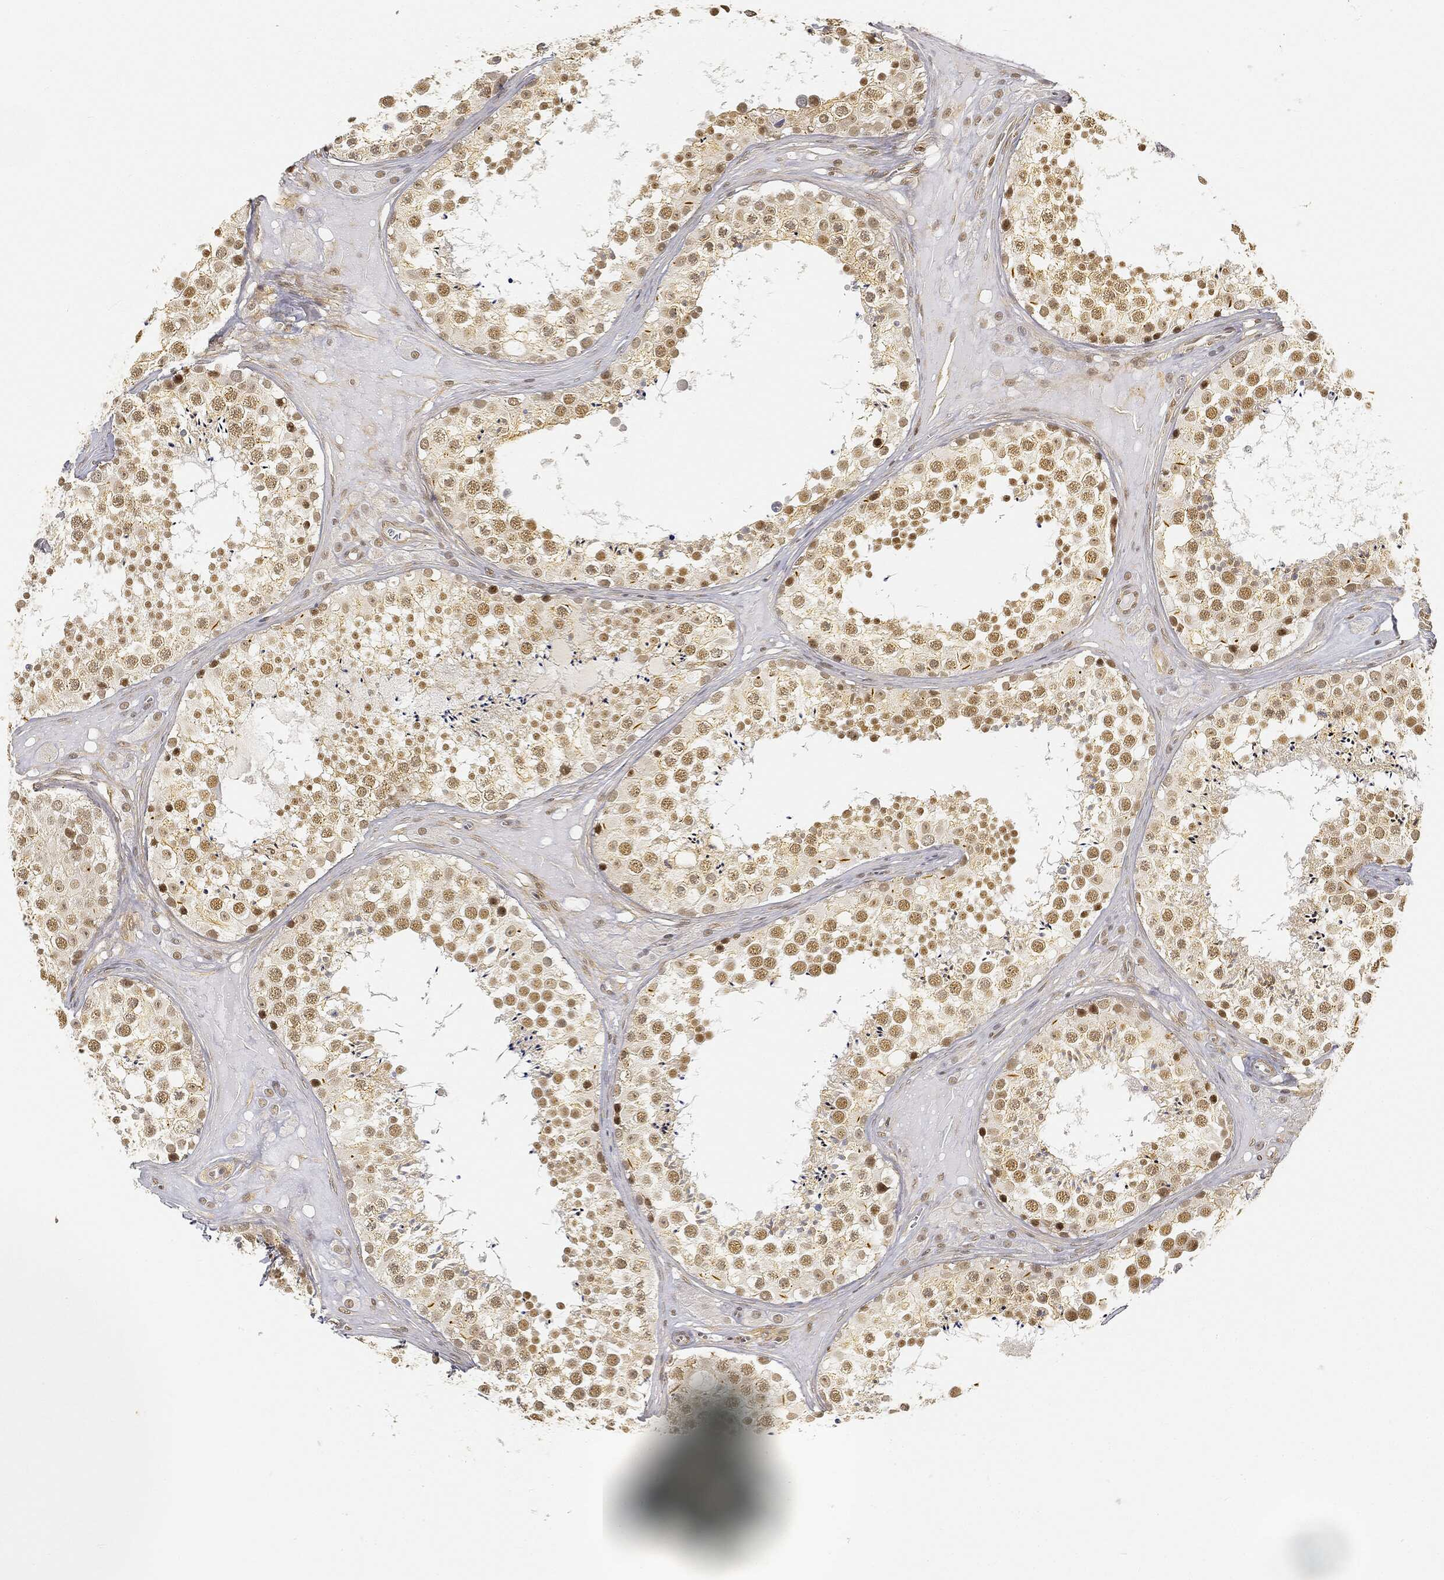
{"staining": {"intensity": "moderate", "quantity": ">75%", "location": "cytoplasmic/membranous,nuclear"}, "tissue": "testis", "cell_type": "Cells in seminiferous ducts", "image_type": "normal", "snomed": [{"axis": "morphology", "description": "Normal tissue, NOS"}, {"axis": "topography", "description": "Testis"}], "caption": "Unremarkable testis exhibits moderate cytoplasmic/membranous,nuclear staining in approximately >75% of cells in seminiferous ducts, visualized by immunohistochemistry. Immunohistochemistry stains the protein of interest in brown and the nuclei are stained blue.", "gene": "RSRC2", "patient": {"sex": "male", "age": 31}}